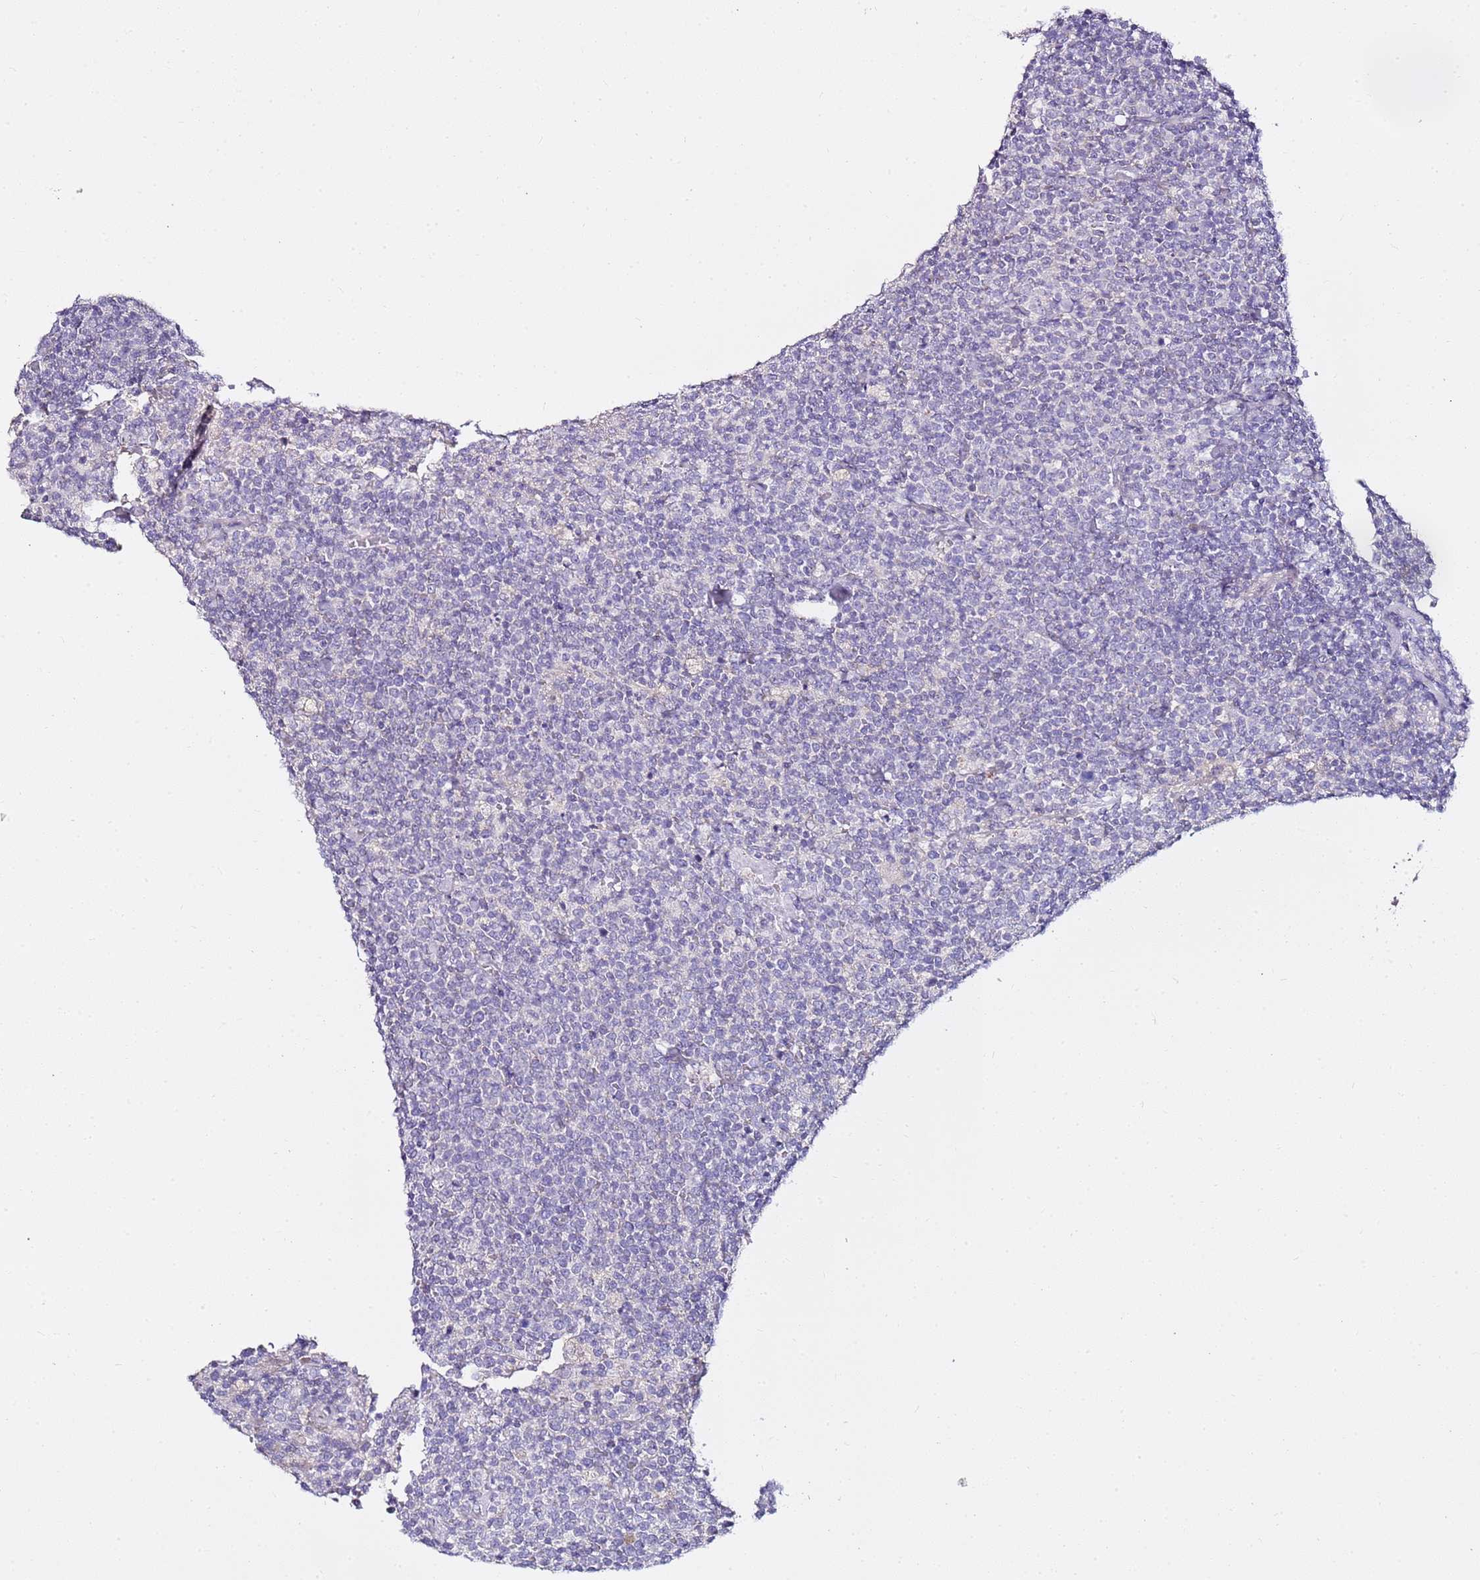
{"staining": {"intensity": "negative", "quantity": "none", "location": "none"}, "tissue": "lymphoma", "cell_type": "Tumor cells", "image_type": "cancer", "snomed": [{"axis": "morphology", "description": "Malignant lymphoma, non-Hodgkin's type, High grade"}, {"axis": "topography", "description": "Lymph node"}], "caption": "Tumor cells show no significant staining in lymphoma.", "gene": "MYBPC3", "patient": {"sex": "male", "age": 61}}